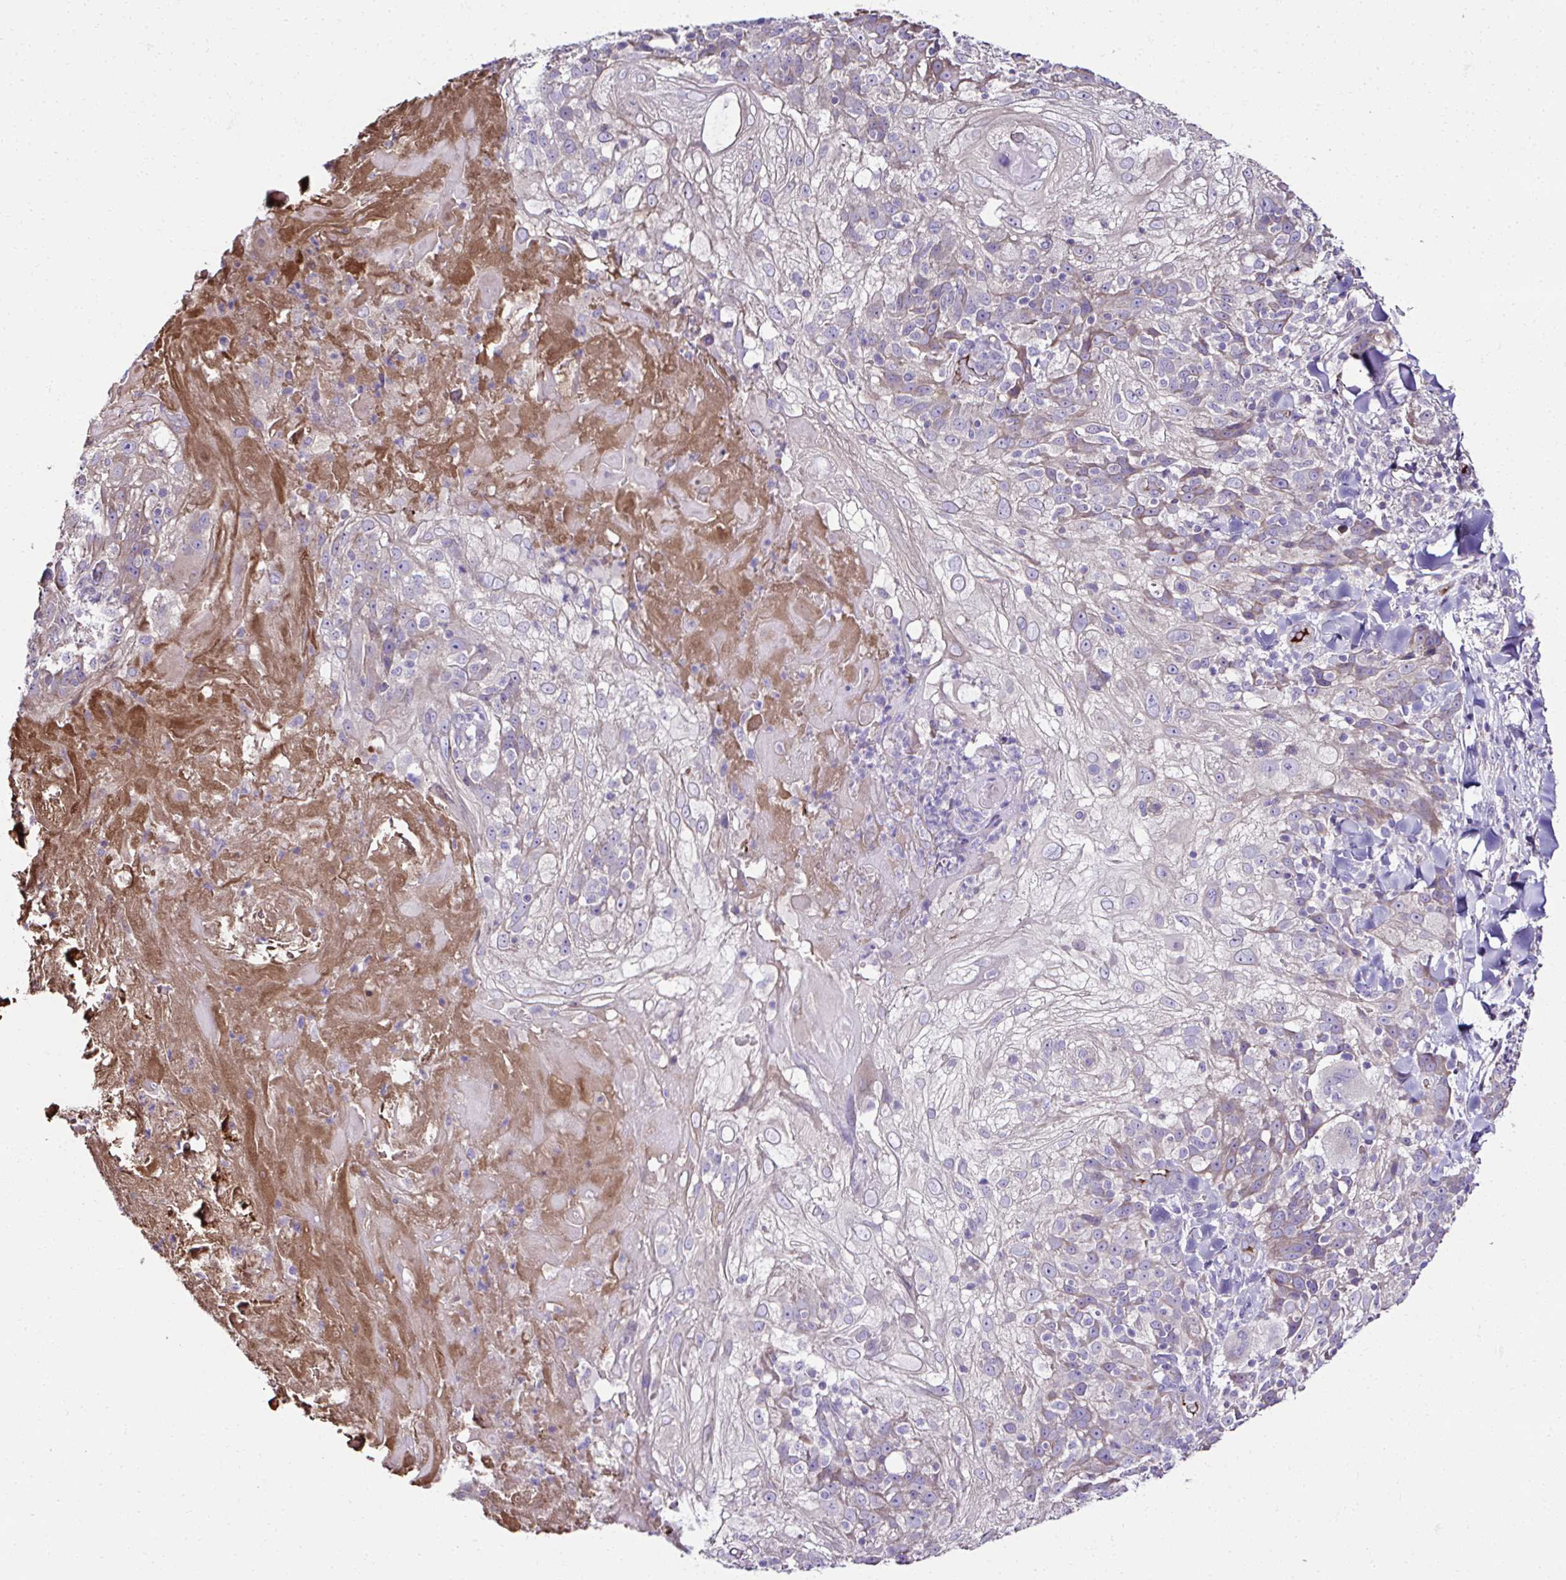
{"staining": {"intensity": "negative", "quantity": "none", "location": "none"}, "tissue": "skin cancer", "cell_type": "Tumor cells", "image_type": "cancer", "snomed": [{"axis": "morphology", "description": "Normal tissue, NOS"}, {"axis": "morphology", "description": "Squamous cell carcinoma, NOS"}, {"axis": "topography", "description": "Skin"}], "caption": "Immunohistochemistry histopathology image of skin cancer (squamous cell carcinoma) stained for a protein (brown), which shows no positivity in tumor cells.", "gene": "CCDC85C", "patient": {"sex": "female", "age": 83}}